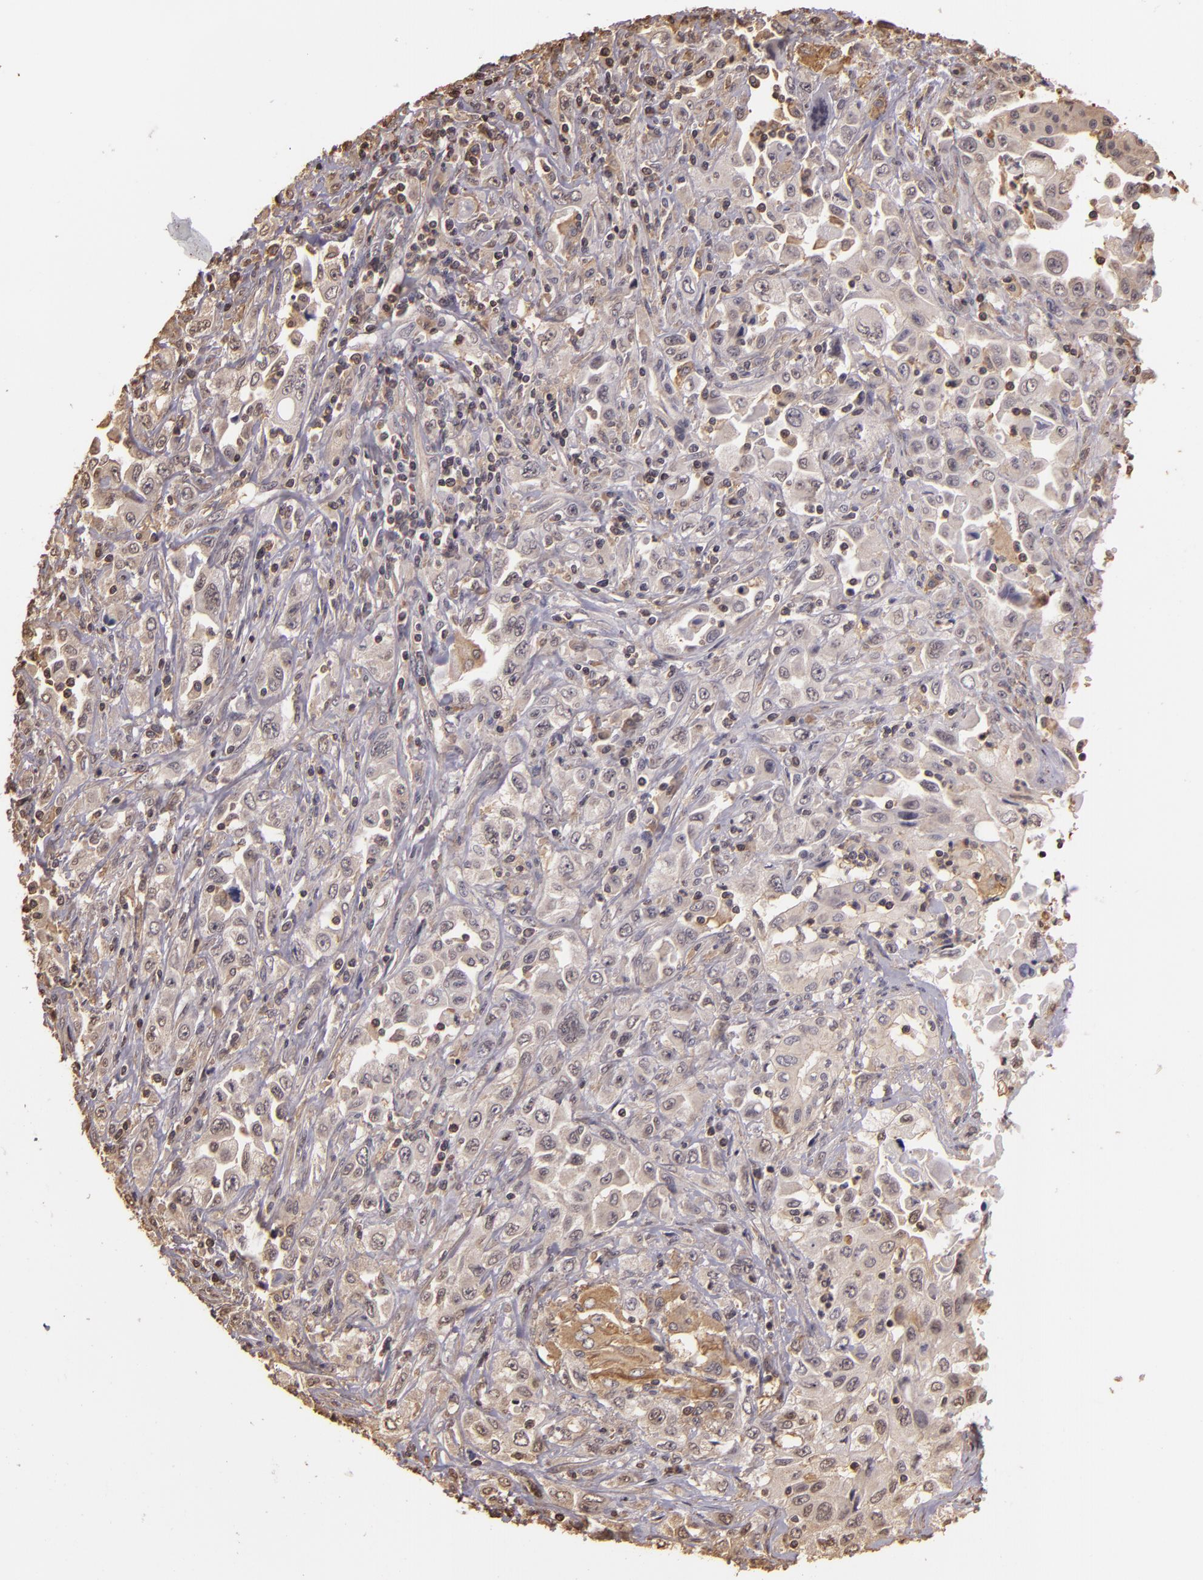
{"staining": {"intensity": "moderate", "quantity": "<25%", "location": "cytoplasmic/membranous,nuclear"}, "tissue": "pancreatic cancer", "cell_type": "Tumor cells", "image_type": "cancer", "snomed": [{"axis": "morphology", "description": "Adenocarcinoma, NOS"}, {"axis": "topography", "description": "Pancreas"}], "caption": "The photomicrograph demonstrates a brown stain indicating the presence of a protein in the cytoplasmic/membranous and nuclear of tumor cells in pancreatic cancer.", "gene": "ARPC2", "patient": {"sex": "male", "age": 70}}